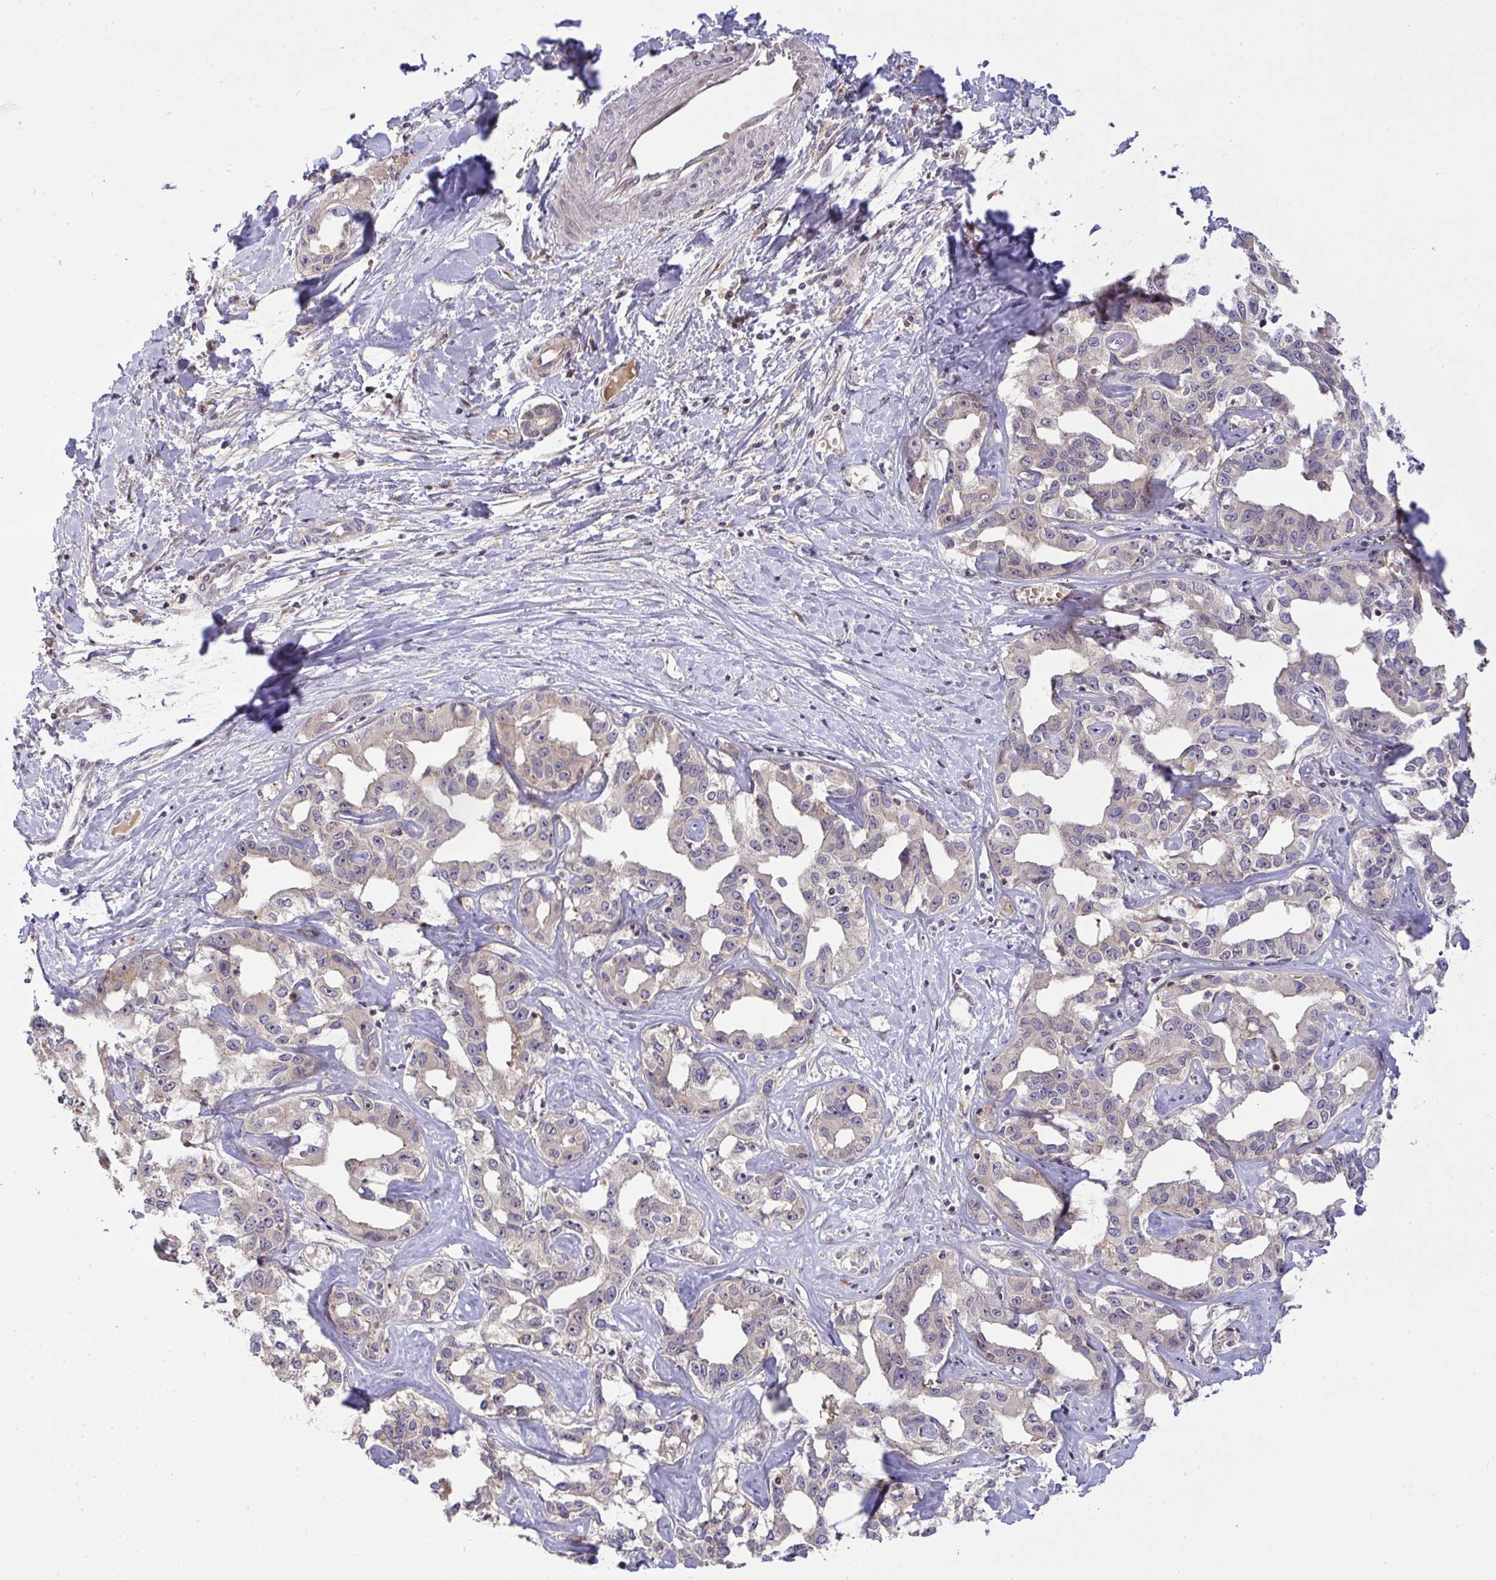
{"staining": {"intensity": "negative", "quantity": "none", "location": "none"}, "tissue": "liver cancer", "cell_type": "Tumor cells", "image_type": "cancer", "snomed": [{"axis": "morphology", "description": "Cholangiocarcinoma"}, {"axis": "topography", "description": "Liver"}], "caption": "DAB (3,3'-diaminobenzidine) immunohistochemical staining of human cholangiocarcinoma (liver) demonstrates no significant expression in tumor cells. (DAB (3,3'-diaminobenzidine) IHC with hematoxylin counter stain).", "gene": "SLC9A6", "patient": {"sex": "male", "age": 59}}